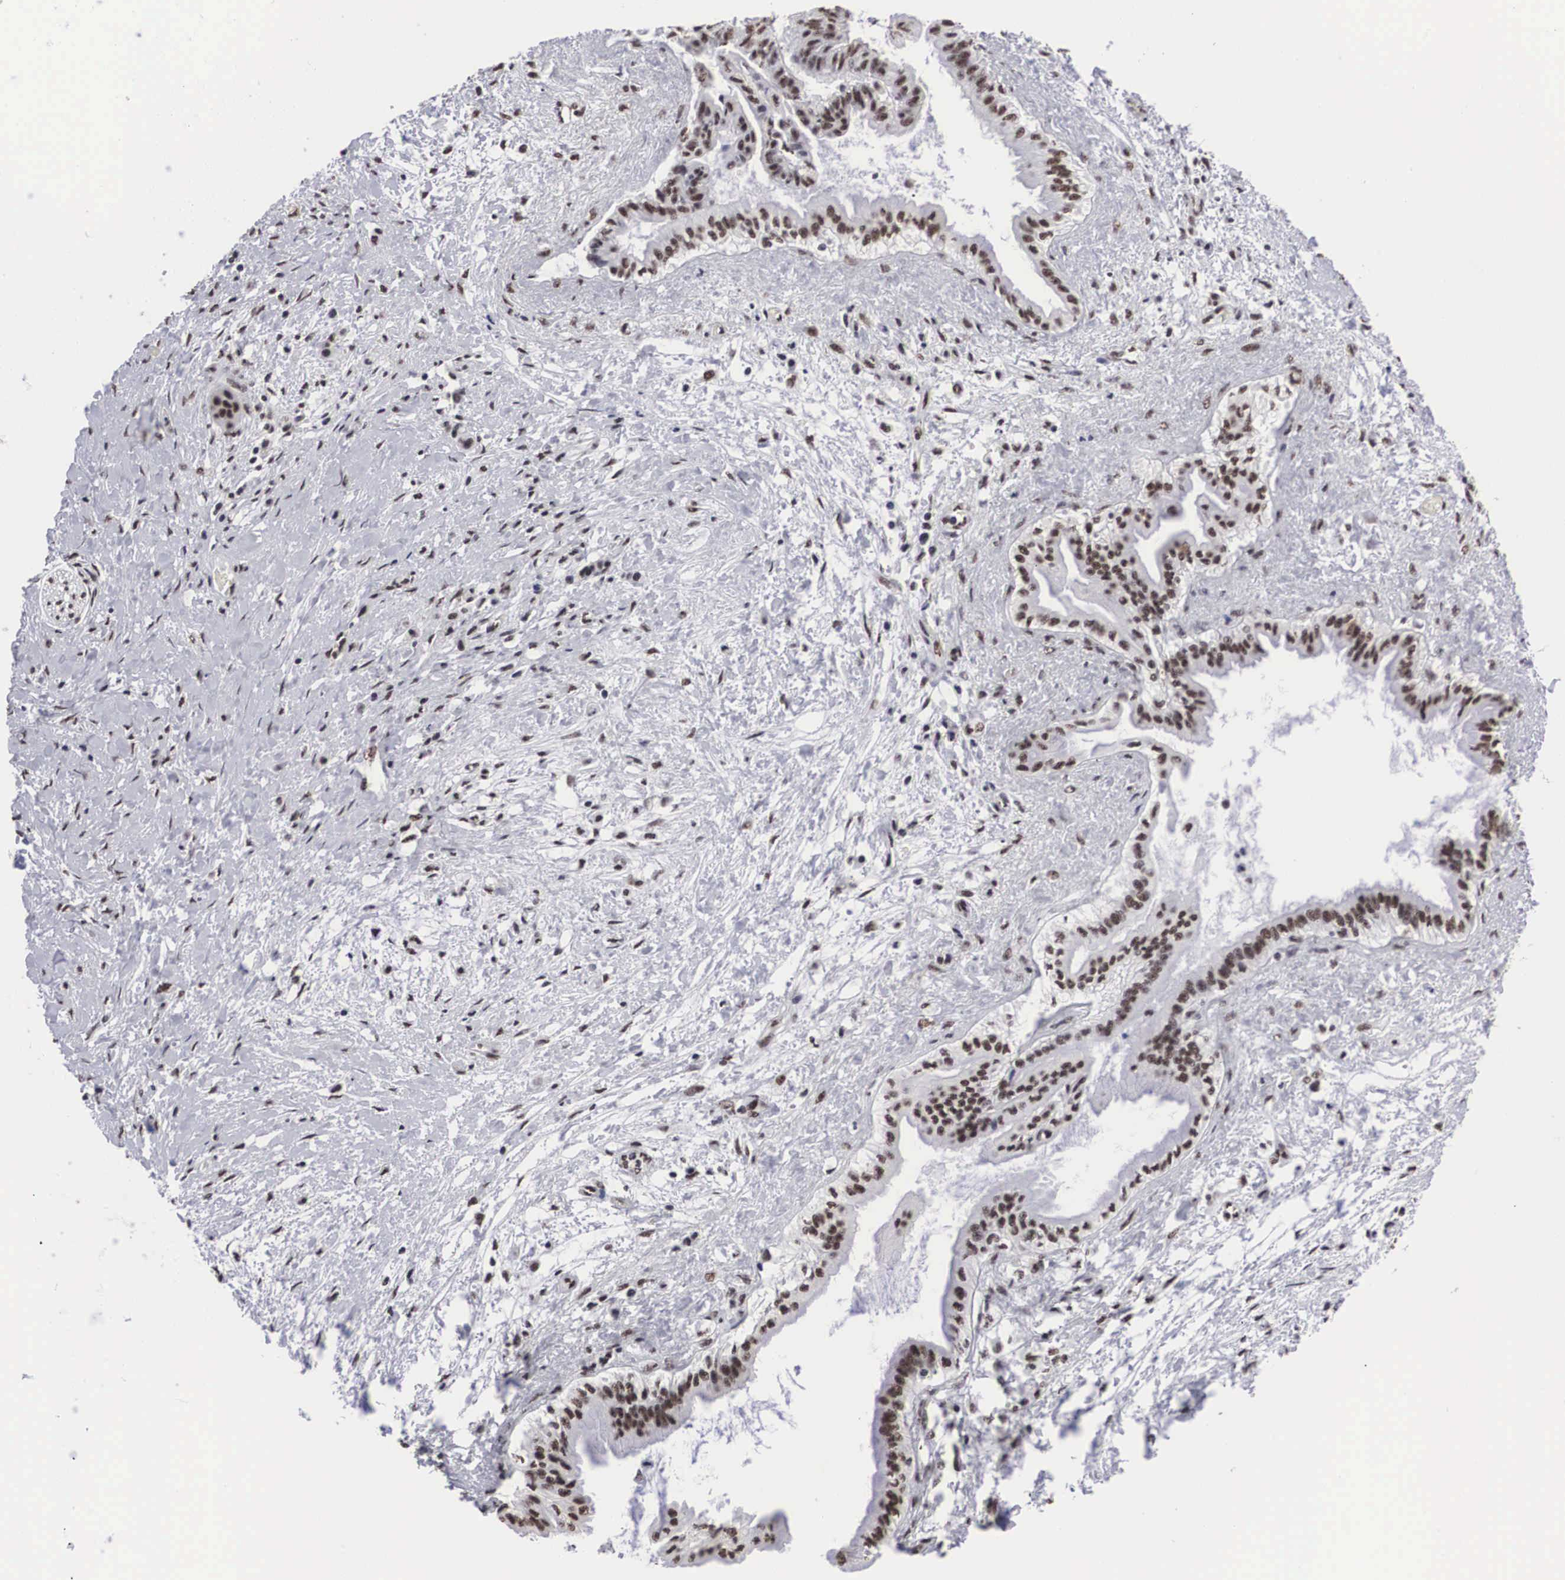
{"staining": {"intensity": "weak", "quantity": ">75%", "location": "nuclear"}, "tissue": "pancreatic cancer", "cell_type": "Tumor cells", "image_type": "cancer", "snomed": [{"axis": "morphology", "description": "Adenocarcinoma, NOS"}, {"axis": "topography", "description": "Pancreas"}], "caption": "This is an image of immunohistochemistry staining of pancreatic cancer, which shows weak positivity in the nuclear of tumor cells.", "gene": "ACIN1", "patient": {"sex": "female", "age": 64}}